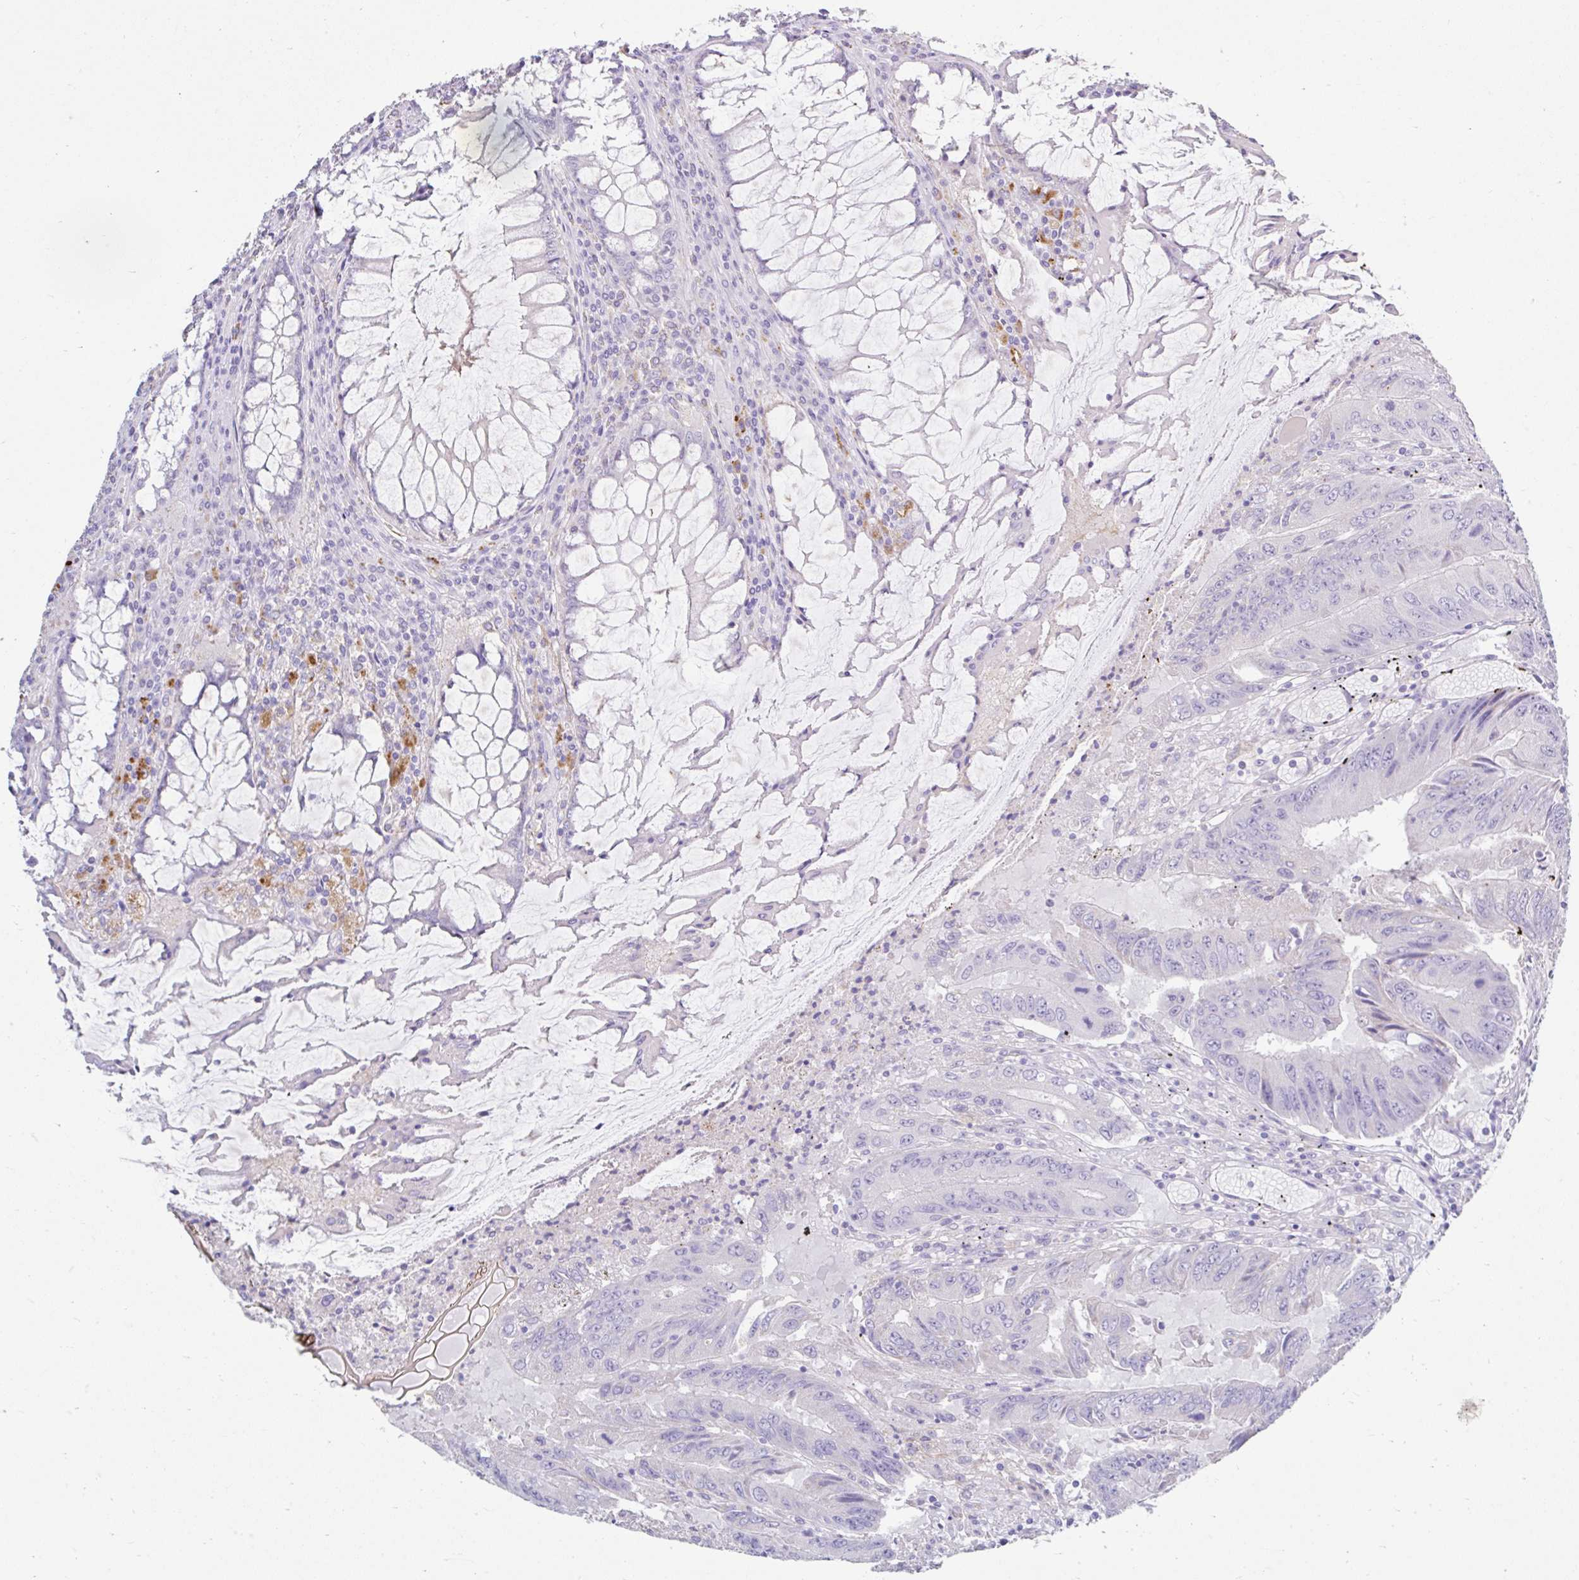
{"staining": {"intensity": "negative", "quantity": "none", "location": "none"}, "tissue": "colorectal cancer", "cell_type": "Tumor cells", "image_type": "cancer", "snomed": [{"axis": "morphology", "description": "Adenocarcinoma, NOS"}, {"axis": "topography", "description": "Colon"}], "caption": "Immunohistochemical staining of human colorectal cancer (adenocarcinoma) demonstrates no significant positivity in tumor cells. (DAB (3,3'-diaminobenzidine) IHC visualized using brightfield microscopy, high magnification).", "gene": "ZNF33A", "patient": {"sex": "male", "age": 53}}